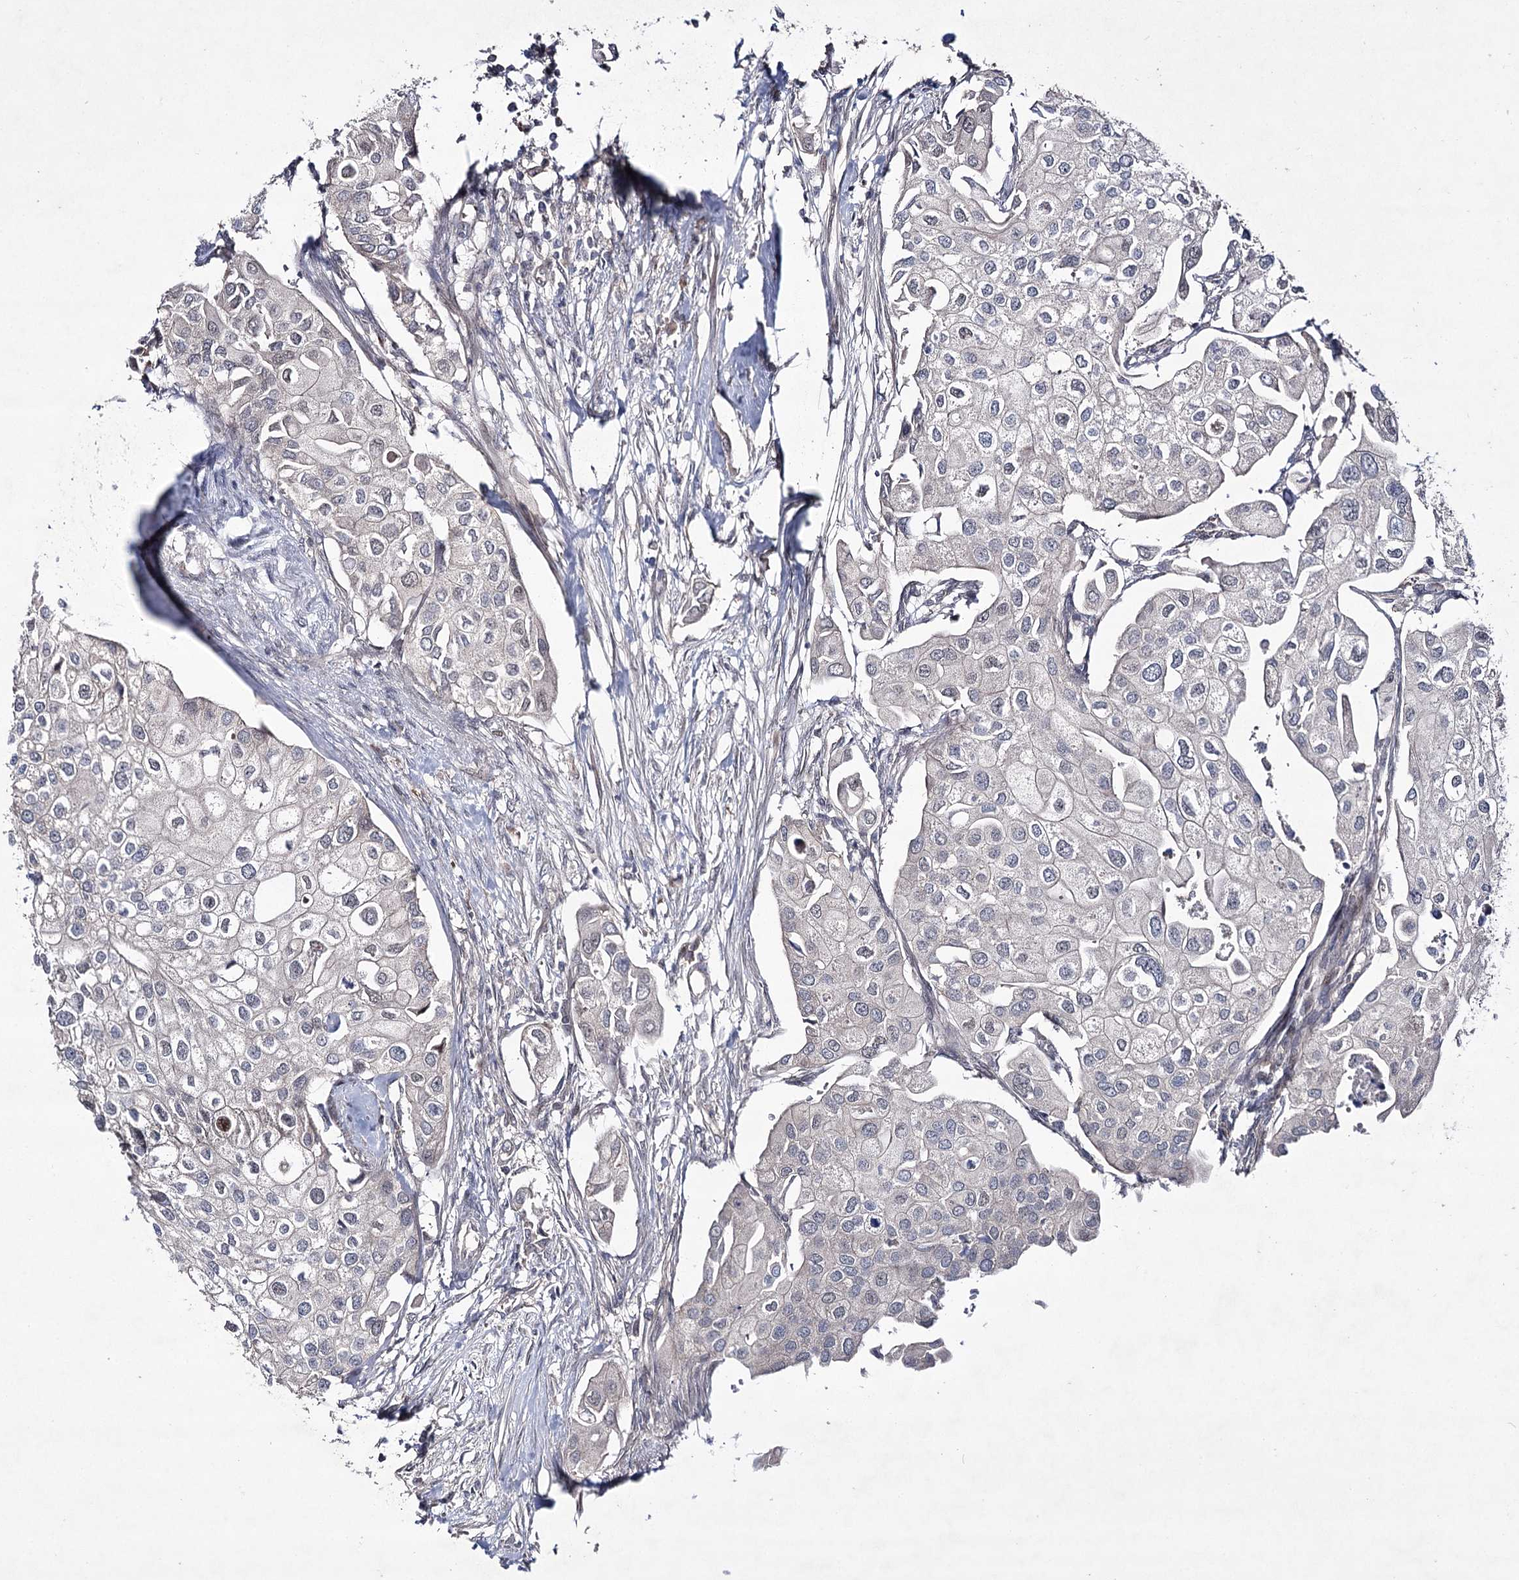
{"staining": {"intensity": "negative", "quantity": "none", "location": "none"}, "tissue": "urothelial cancer", "cell_type": "Tumor cells", "image_type": "cancer", "snomed": [{"axis": "morphology", "description": "Urothelial carcinoma, High grade"}, {"axis": "topography", "description": "Urinary bladder"}], "caption": "IHC photomicrograph of neoplastic tissue: urothelial cancer stained with DAB (3,3'-diaminobenzidine) reveals no significant protein staining in tumor cells. (DAB immunohistochemistry (IHC) with hematoxylin counter stain).", "gene": "HOXC11", "patient": {"sex": "male", "age": 64}}